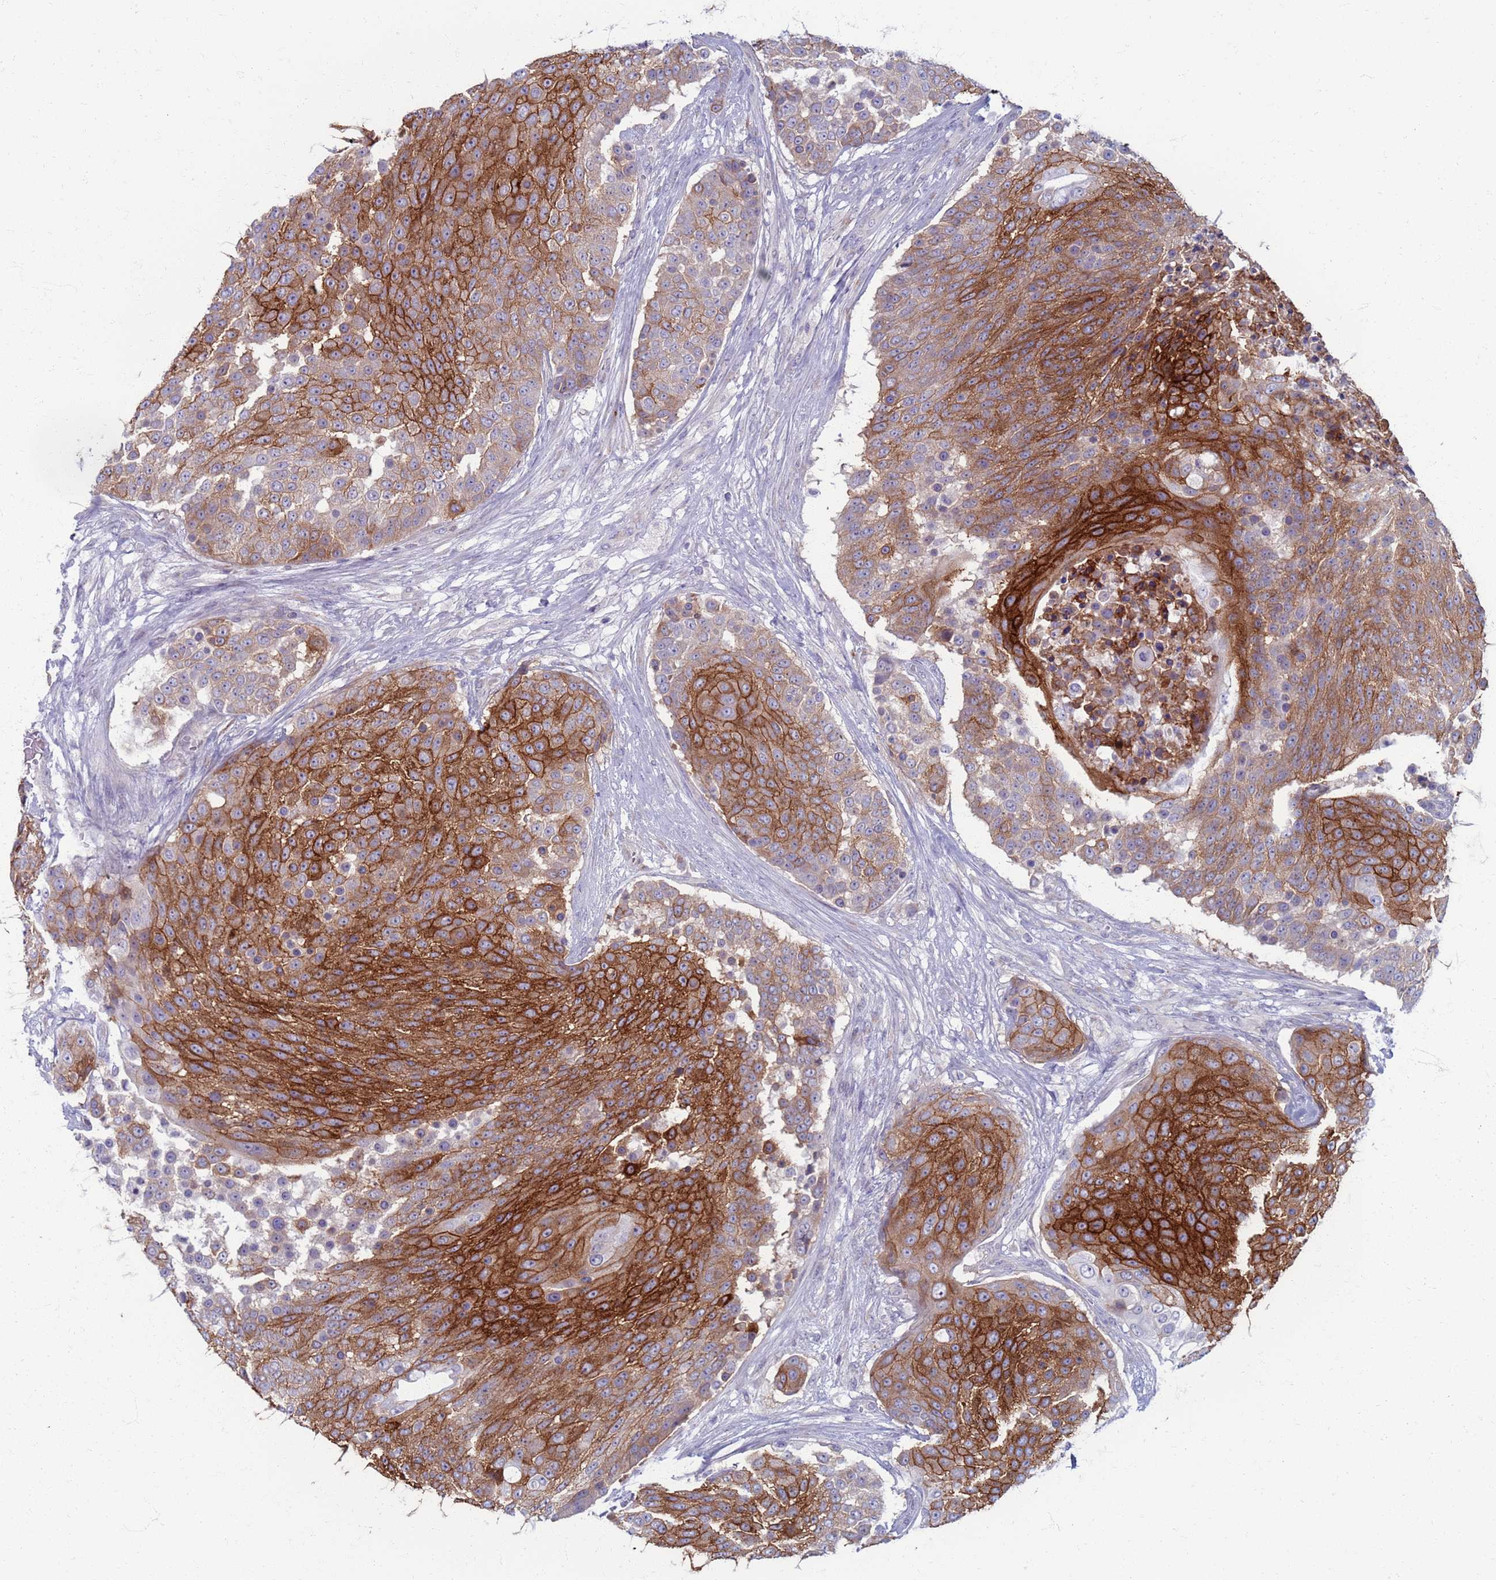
{"staining": {"intensity": "strong", "quantity": ">75%", "location": "cytoplasmic/membranous"}, "tissue": "urothelial cancer", "cell_type": "Tumor cells", "image_type": "cancer", "snomed": [{"axis": "morphology", "description": "Urothelial carcinoma, High grade"}, {"axis": "topography", "description": "Urinary bladder"}], "caption": "High-magnification brightfield microscopy of urothelial carcinoma (high-grade) stained with DAB (brown) and counterstained with hematoxylin (blue). tumor cells exhibit strong cytoplasmic/membranous expression is seen in approximately>75% of cells. Using DAB (3,3'-diaminobenzidine) (brown) and hematoxylin (blue) stains, captured at high magnification using brightfield microscopy.", "gene": "CLCA2", "patient": {"sex": "female", "age": 63}}